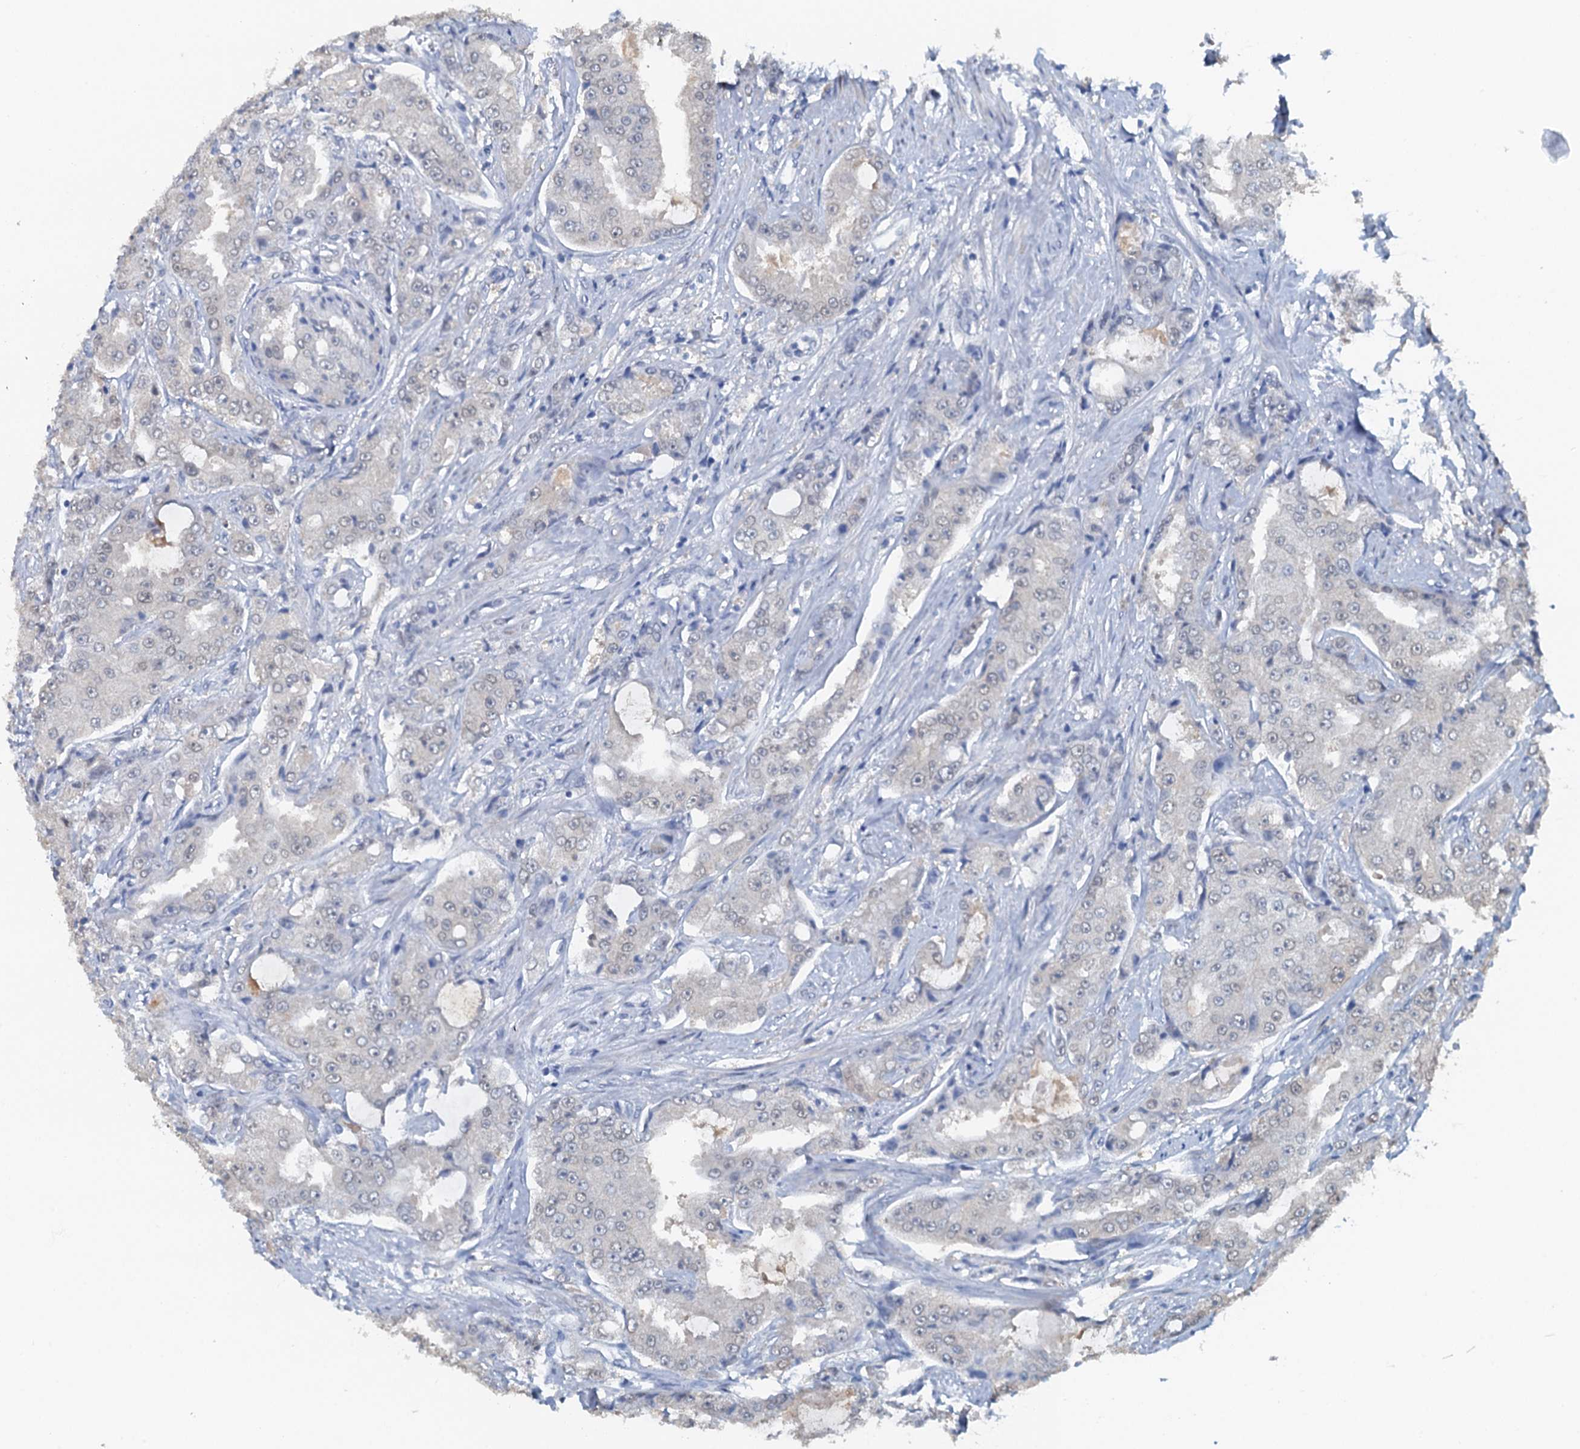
{"staining": {"intensity": "negative", "quantity": "none", "location": "none"}, "tissue": "prostate cancer", "cell_type": "Tumor cells", "image_type": "cancer", "snomed": [{"axis": "morphology", "description": "Adenocarcinoma, High grade"}, {"axis": "topography", "description": "Prostate"}], "caption": "Immunohistochemistry (IHC) of human prostate cancer (adenocarcinoma (high-grade)) shows no staining in tumor cells. Brightfield microscopy of immunohistochemistry (IHC) stained with DAB (3,3'-diaminobenzidine) (brown) and hematoxylin (blue), captured at high magnification.", "gene": "AHCY", "patient": {"sex": "male", "age": 73}}